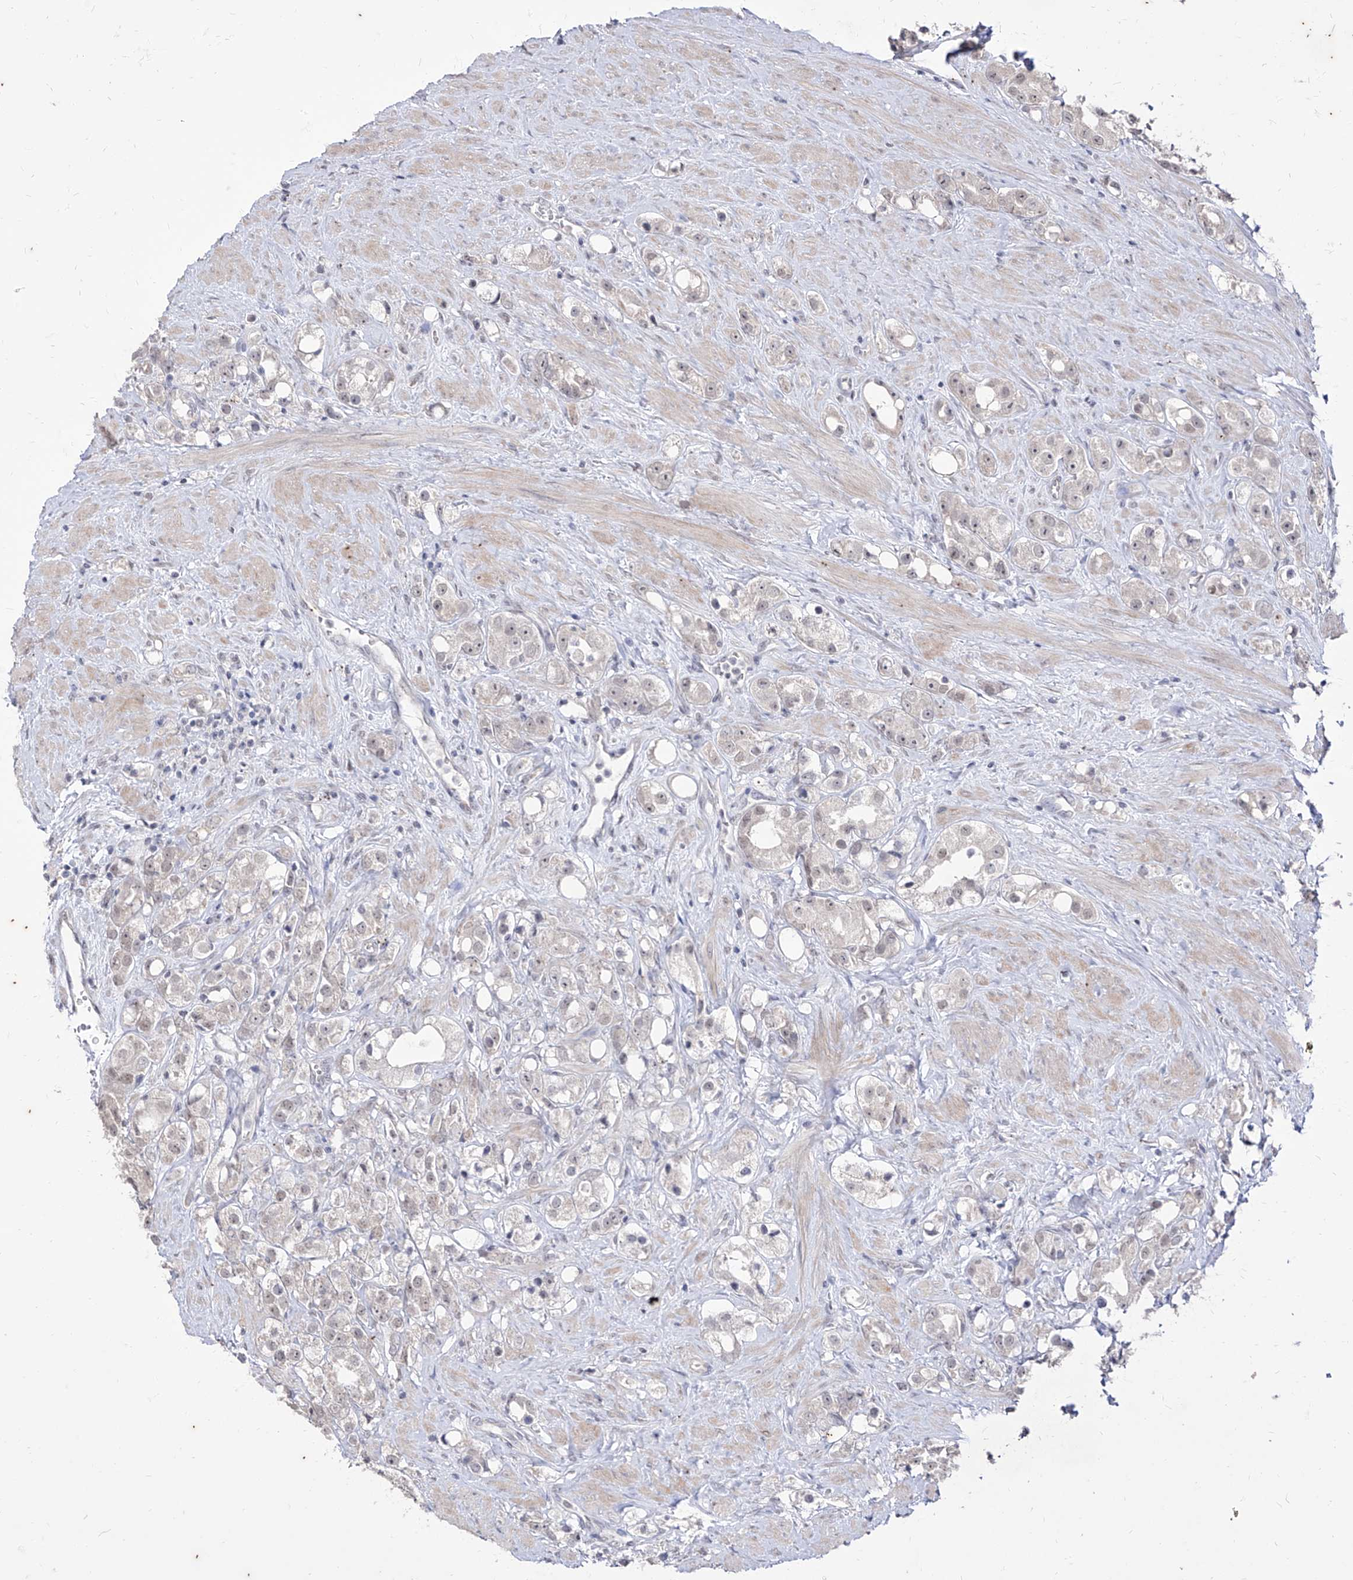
{"staining": {"intensity": "negative", "quantity": "none", "location": "none"}, "tissue": "prostate cancer", "cell_type": "Tumor cells", "image_type": "cancer", "snomed": [{"axis": "morphology", "description": "Adenocarcinoma, NOS"}, {"axis": "topography", "description": "Prostate"}], "caption": "DAB immunohistochemical staining of prostate cancer (adenocarcinoma) displays no significant expression in tumor cells. Nuclei are stained in blue.", "gene": "PHF20L1", "patient": {"sex": "male", "age": 79}}